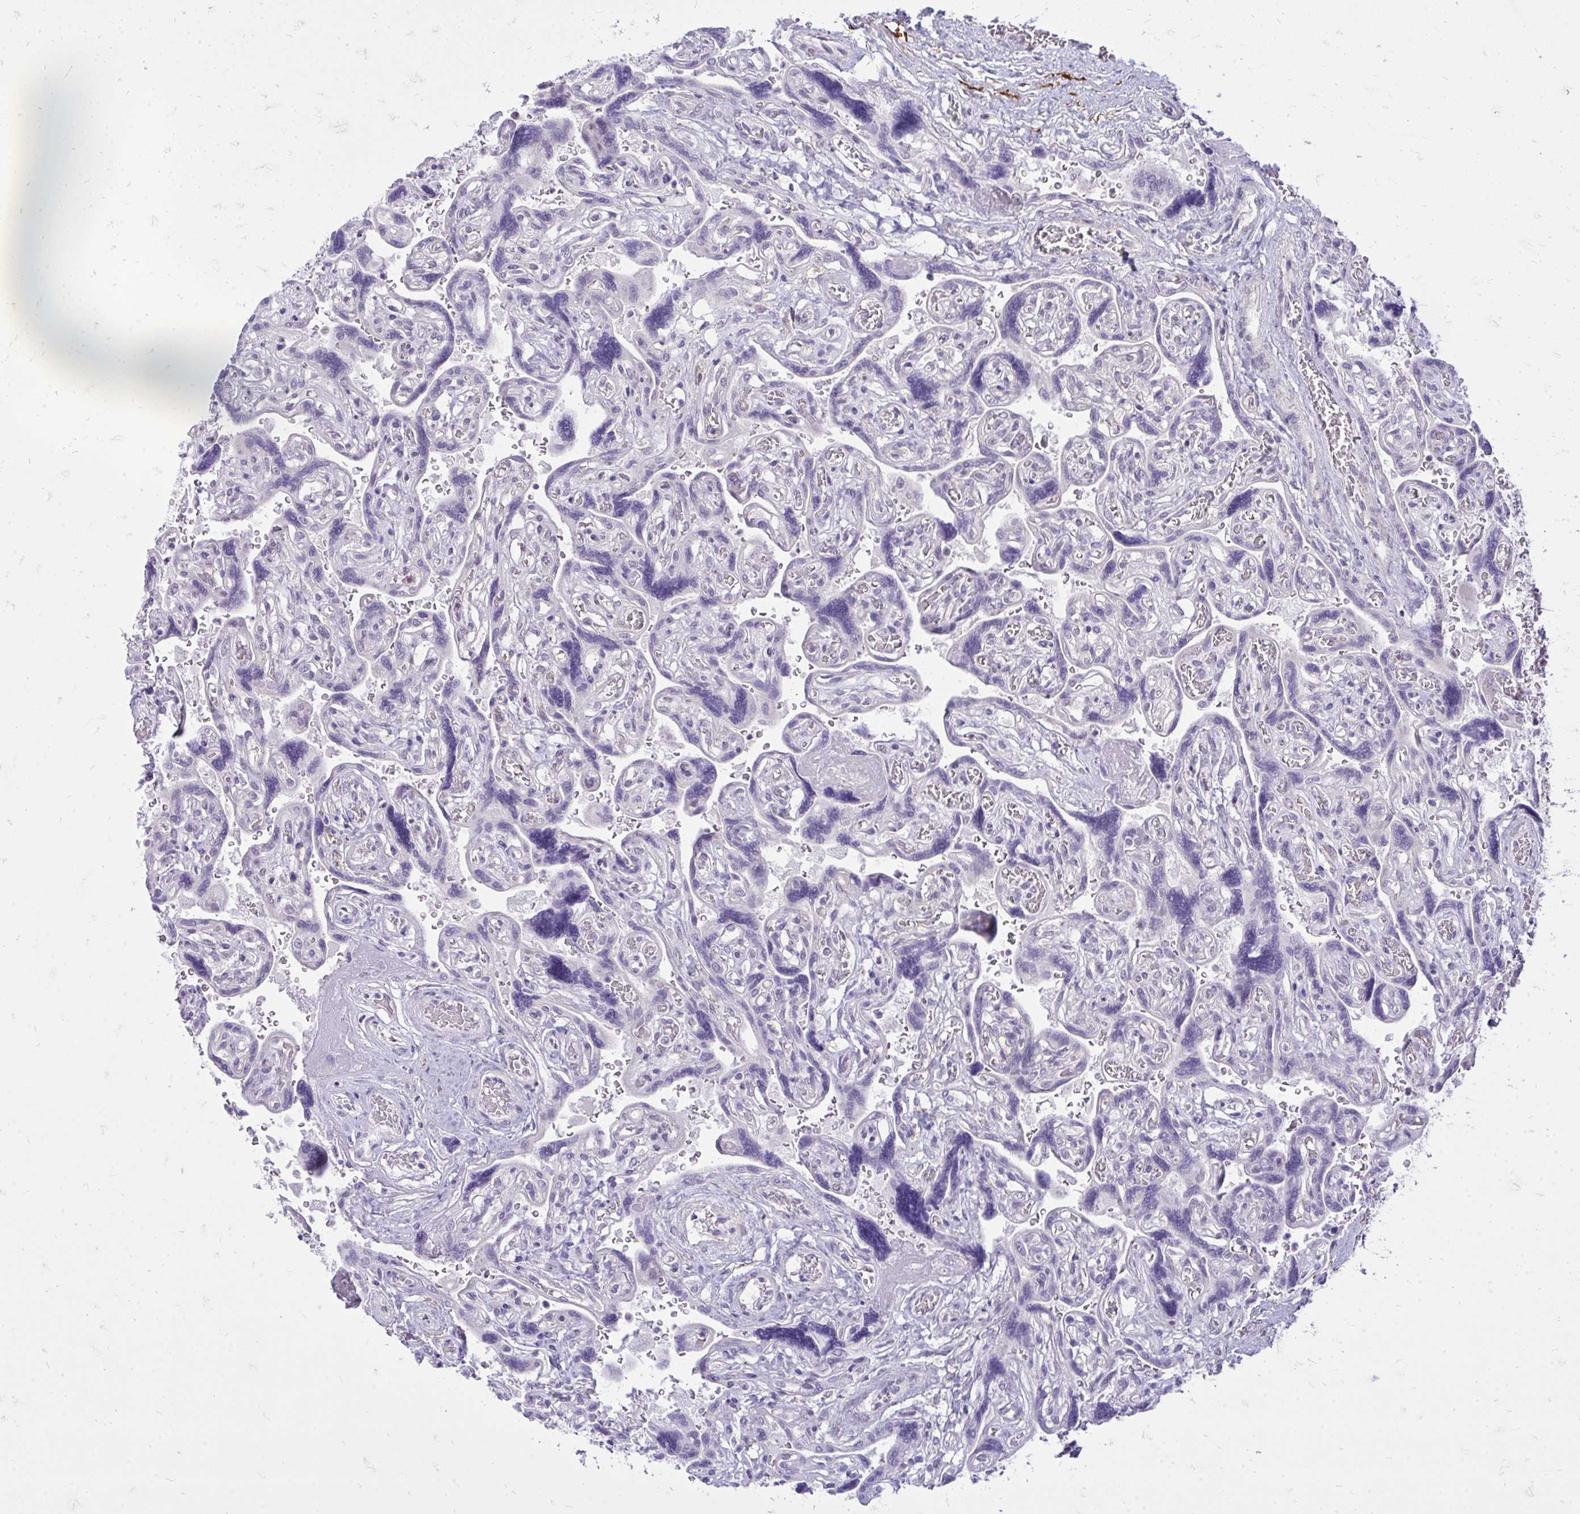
{"staining": {"intensity": "negative", "quantity": "none", "location": "none"}, "tissue": "placenta", "cell_type": "Decidual cells", "image_type": "normal", "snomed": [{"axis": "morphology", "description": "Normal tissue, NOS"}, {"axis": "topography", "description": "Placenta"}], "caption": "An immunohistochemistry histopathology image of benign placenta is shown. There is no staining in decidual cells of placenta. The staining was performed using DAB (3,3'-diaminobenzidine) to visualize the protein expression in brown, while the nuclei were stained in blue with hematoxylin (Magnification: 20x).", "gene": "SPTBN2", "patient": {"sex": "female", "age": 32}}